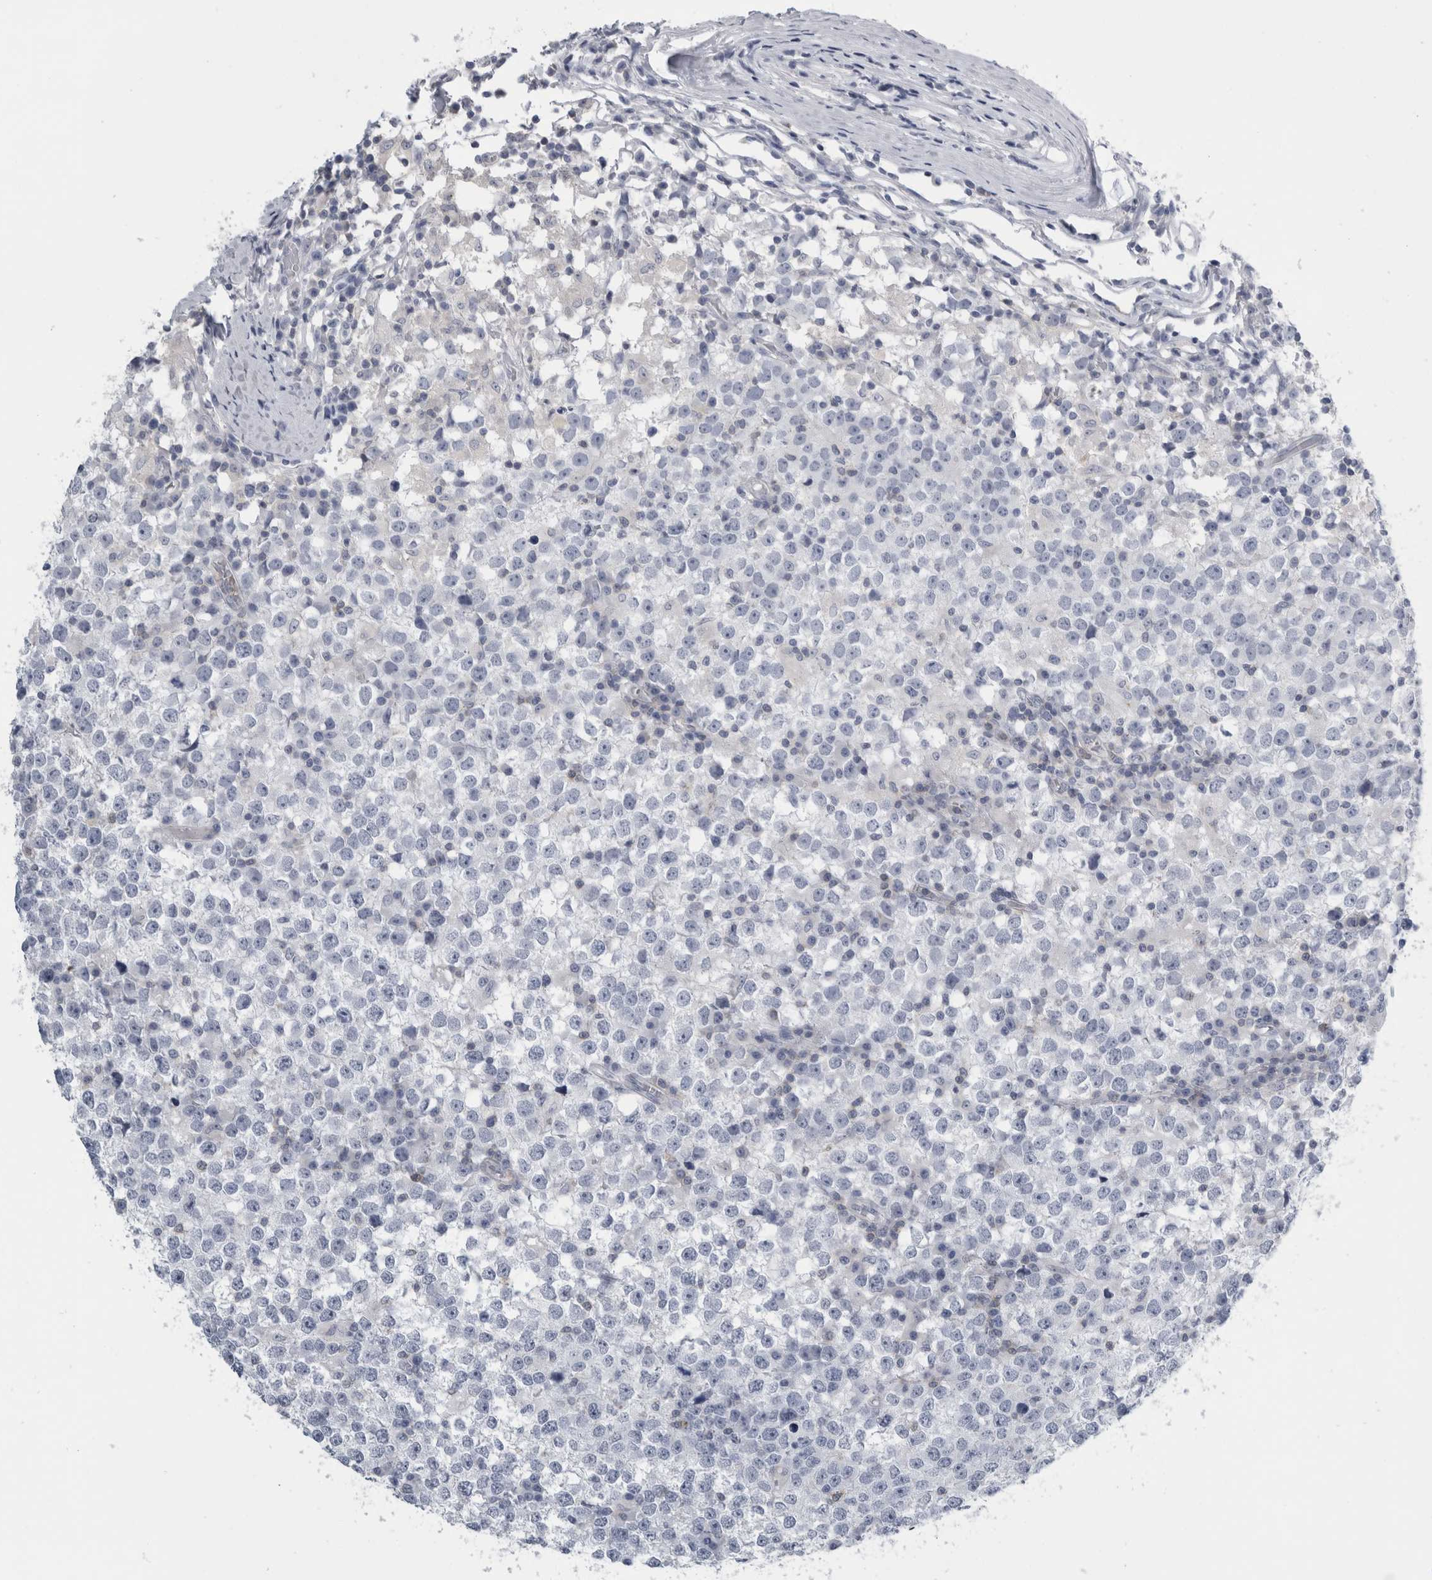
{"staining": {"intensity": "negative", "quantity": "none", "location": "none"}, "tissue": "testis cancer", "cell_type": "Tumor cells", "image_type": "cancer", "snomed": [{"axis": "morphology", "description": "Seminoma, NOS"}, {"axis": "topography", "description": "Testis"}], "caption": "Immunohistochemistry (IHC) photomicrograph of human testis cancer stained for a protein (brown), which exhibits no staining in tumor cells. Brightfield microscopy of IHC stained with DAB (3,3'-diaminobenzidine) (brown) and hematoxylin (blue), captured at high magnification.", "gene": "ANKFY1", "patient": {"sex": "male", "age": 65}}